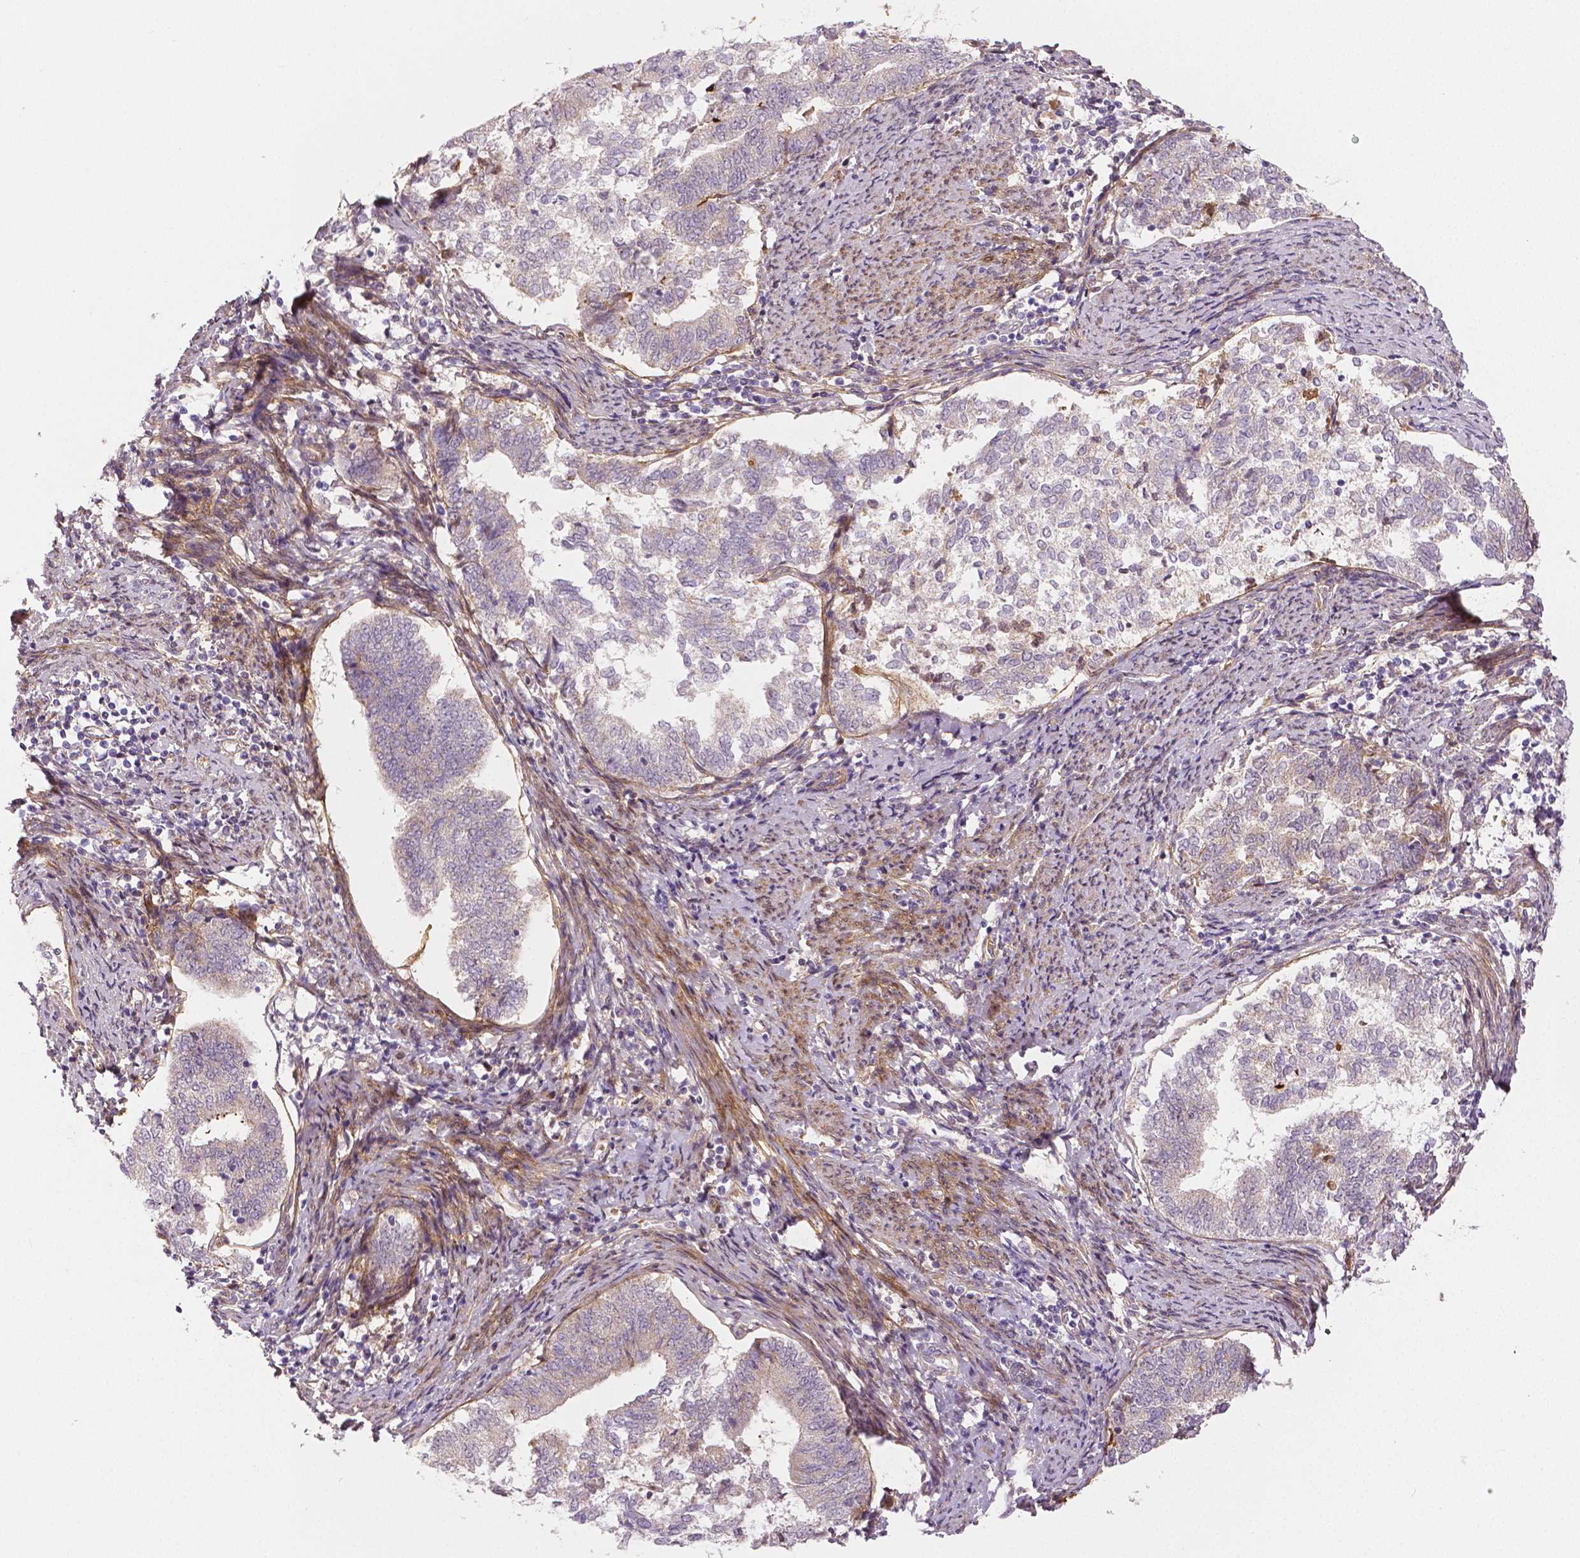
{"staining": {"intensity": "negative", "quantity": "none", "location": "none"}, "tissue": "endometrial cancer", "cell_type": "Tumor cells", "image_type": "cancer", "snomed": [{"axis": "morphology", "description": "Adenocarcinoma, NOS"}, {"axis": "topography", "description": "Endometrium"}], "caption": "The image reveals no staining of tumor cells in endometrial cancer. The staining was performed using DAB to visualize the protein expression in brown, while the nuclei were stained in blue with hematoxylin (Magnification: 20x).", "gene": "FLT1", "patient": {"sex": "female", "age": 65}}